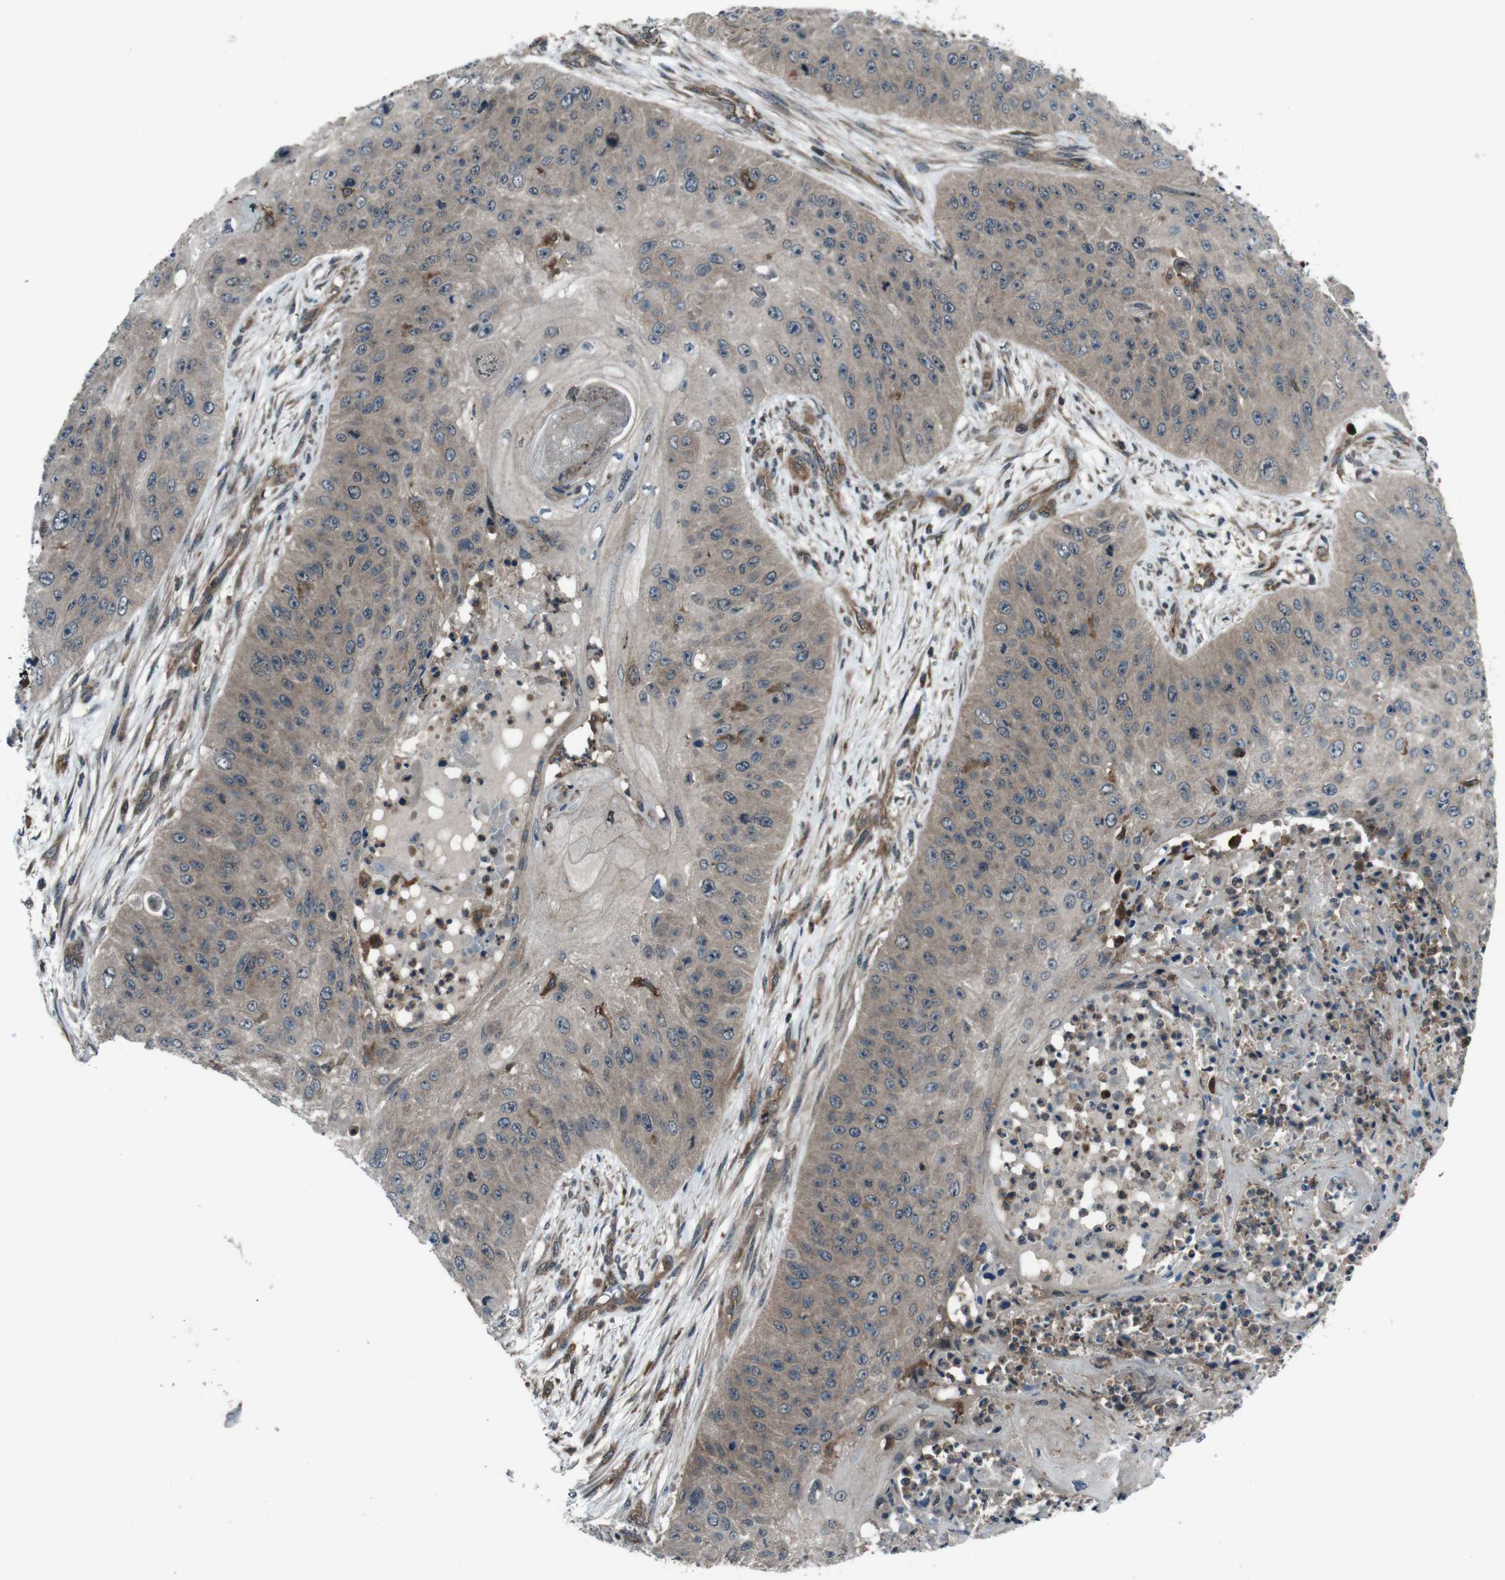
{"staining": {"intensity": "weak", "quantity": "<25%", "location": "cytoplasmic/membranous"}, "tissue": "skin cancer", "cell_type": "Tumor cells", "image_type": "cancer", "snomed": [{"axis": "morphology", "description": "Squamous cell carcinoma, NOS"}, {"axis": "topography", "description": "Skin"}], "caption": "This is an immunohistochemistry (IHC) histopathology image of skin squamous cell carcinoma. There is no staining in tumor cells.", "gene": "SLC27A4", "patient": {"sex": "female", "age": 80}}